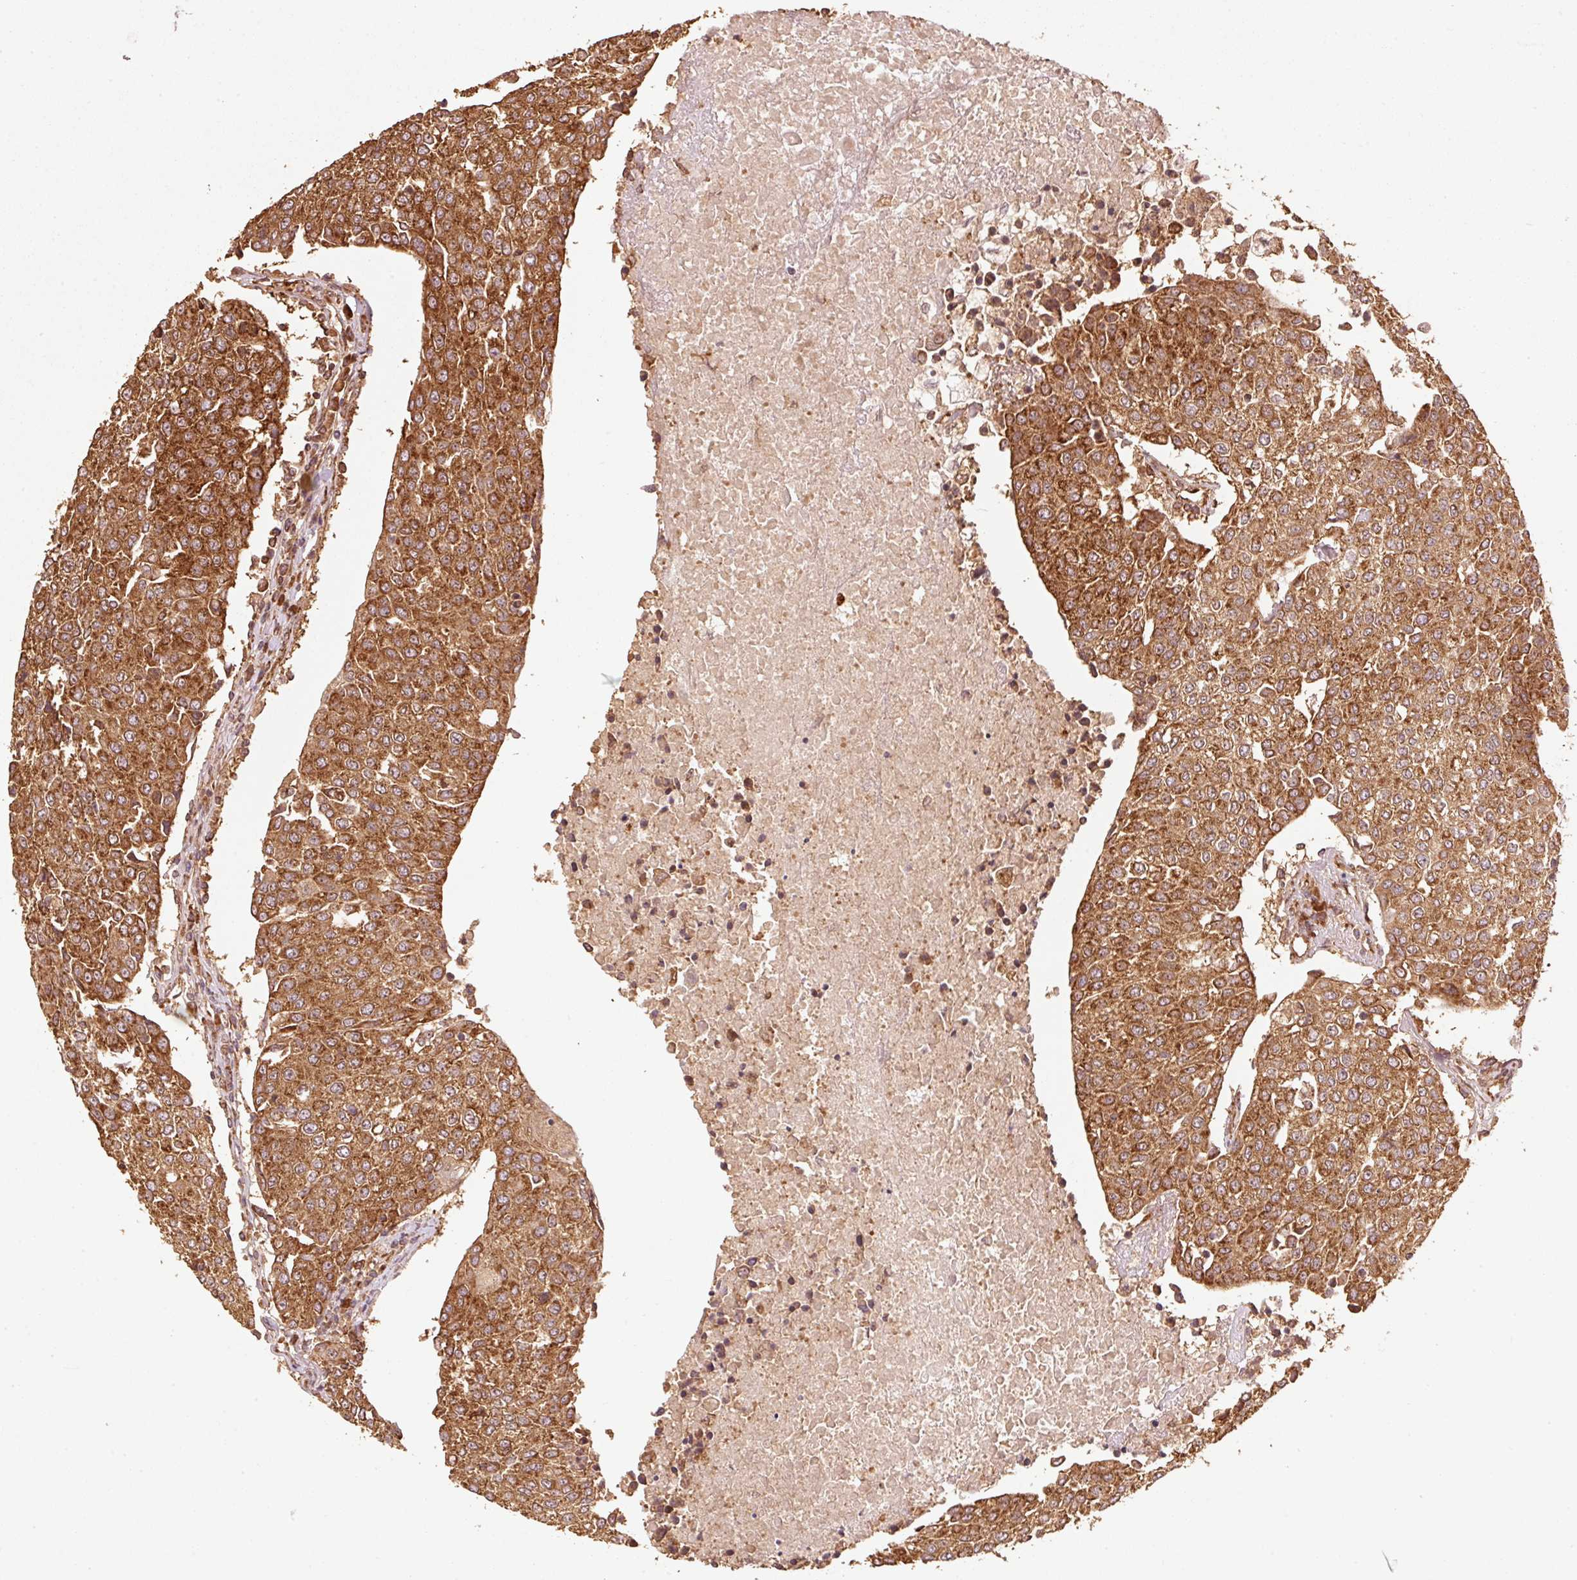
{"staining": {"intensity": "strong", "quantity": ">75%", "location": "cytoplasmic/membranous"}, "tissue": "urothelial cancer", "cell_type": "Tumor cells", "image_type": "cancer", "snomed": [{"axis": "morphology", "description": "Urothelial carcinoma, High grade"}, {"axis": "topography", "description": "Urinary bladder"}], "caption": "Protein staining reveals strong cytoplasmic/membranous positivity in approximately >75% of tumor cells in urothelial cancer.", "gene": "MRPL16", "patient": {"sex": "female", "age": 85}}